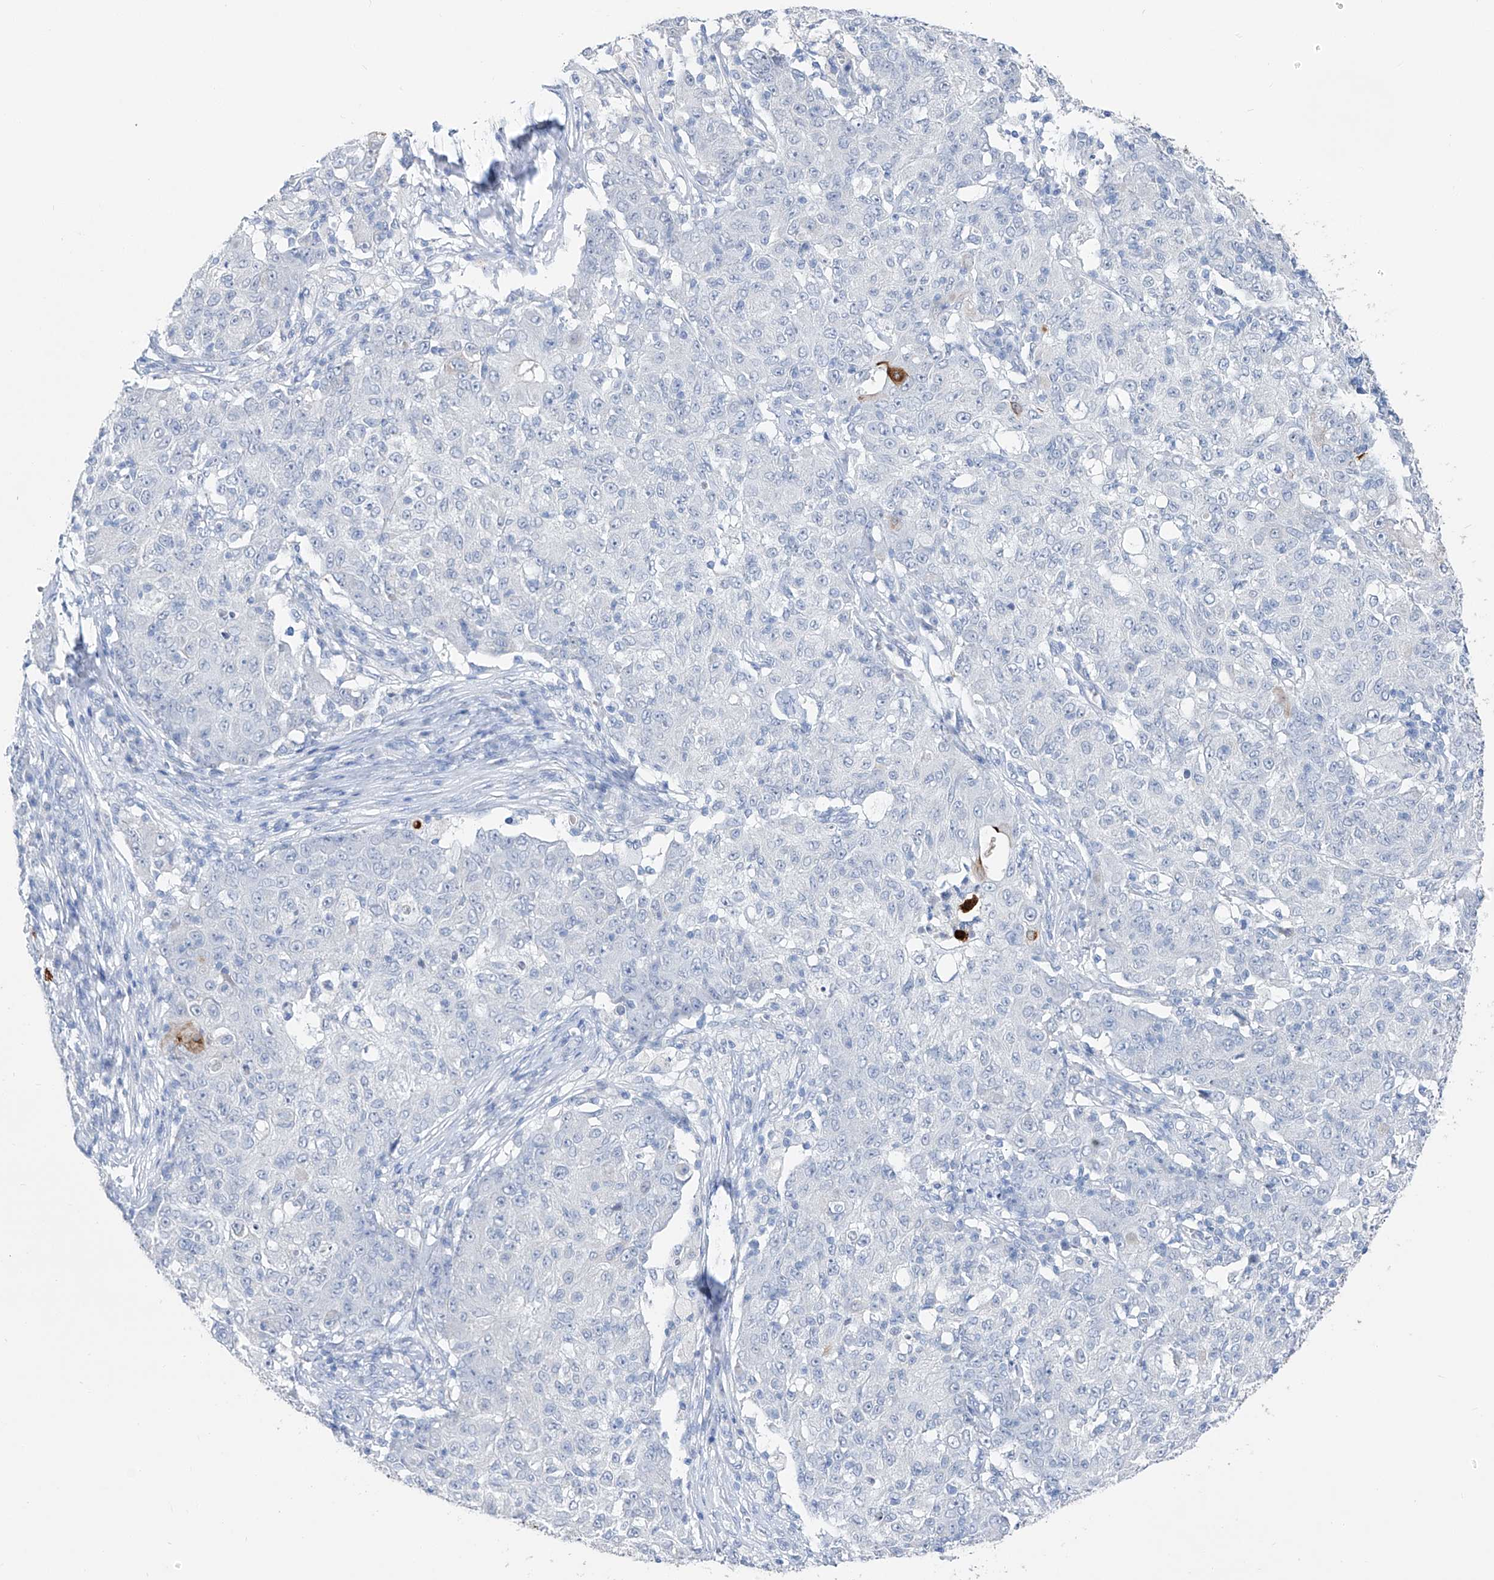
{"staining": {"intensity": "negative", "quantity": "none", "location": "none"}, "tissue": "ovarian cancer", "cell_type": "Tumor cells", "image_type": "cancer", "snomed": [{"axis": "morphology", "description": "Carcinoma, endometroid"}, {"axis": "topography", "description": "Ovary"}], "caption": "A high-resolution histopathology image shows immunohistochemistry (IHC) staining of endometroid carcinoma (ovarian), which displays no significant staining in tumor cells.", "gene": "FRS3", "patient": {"sex": "female", "age": 42}}